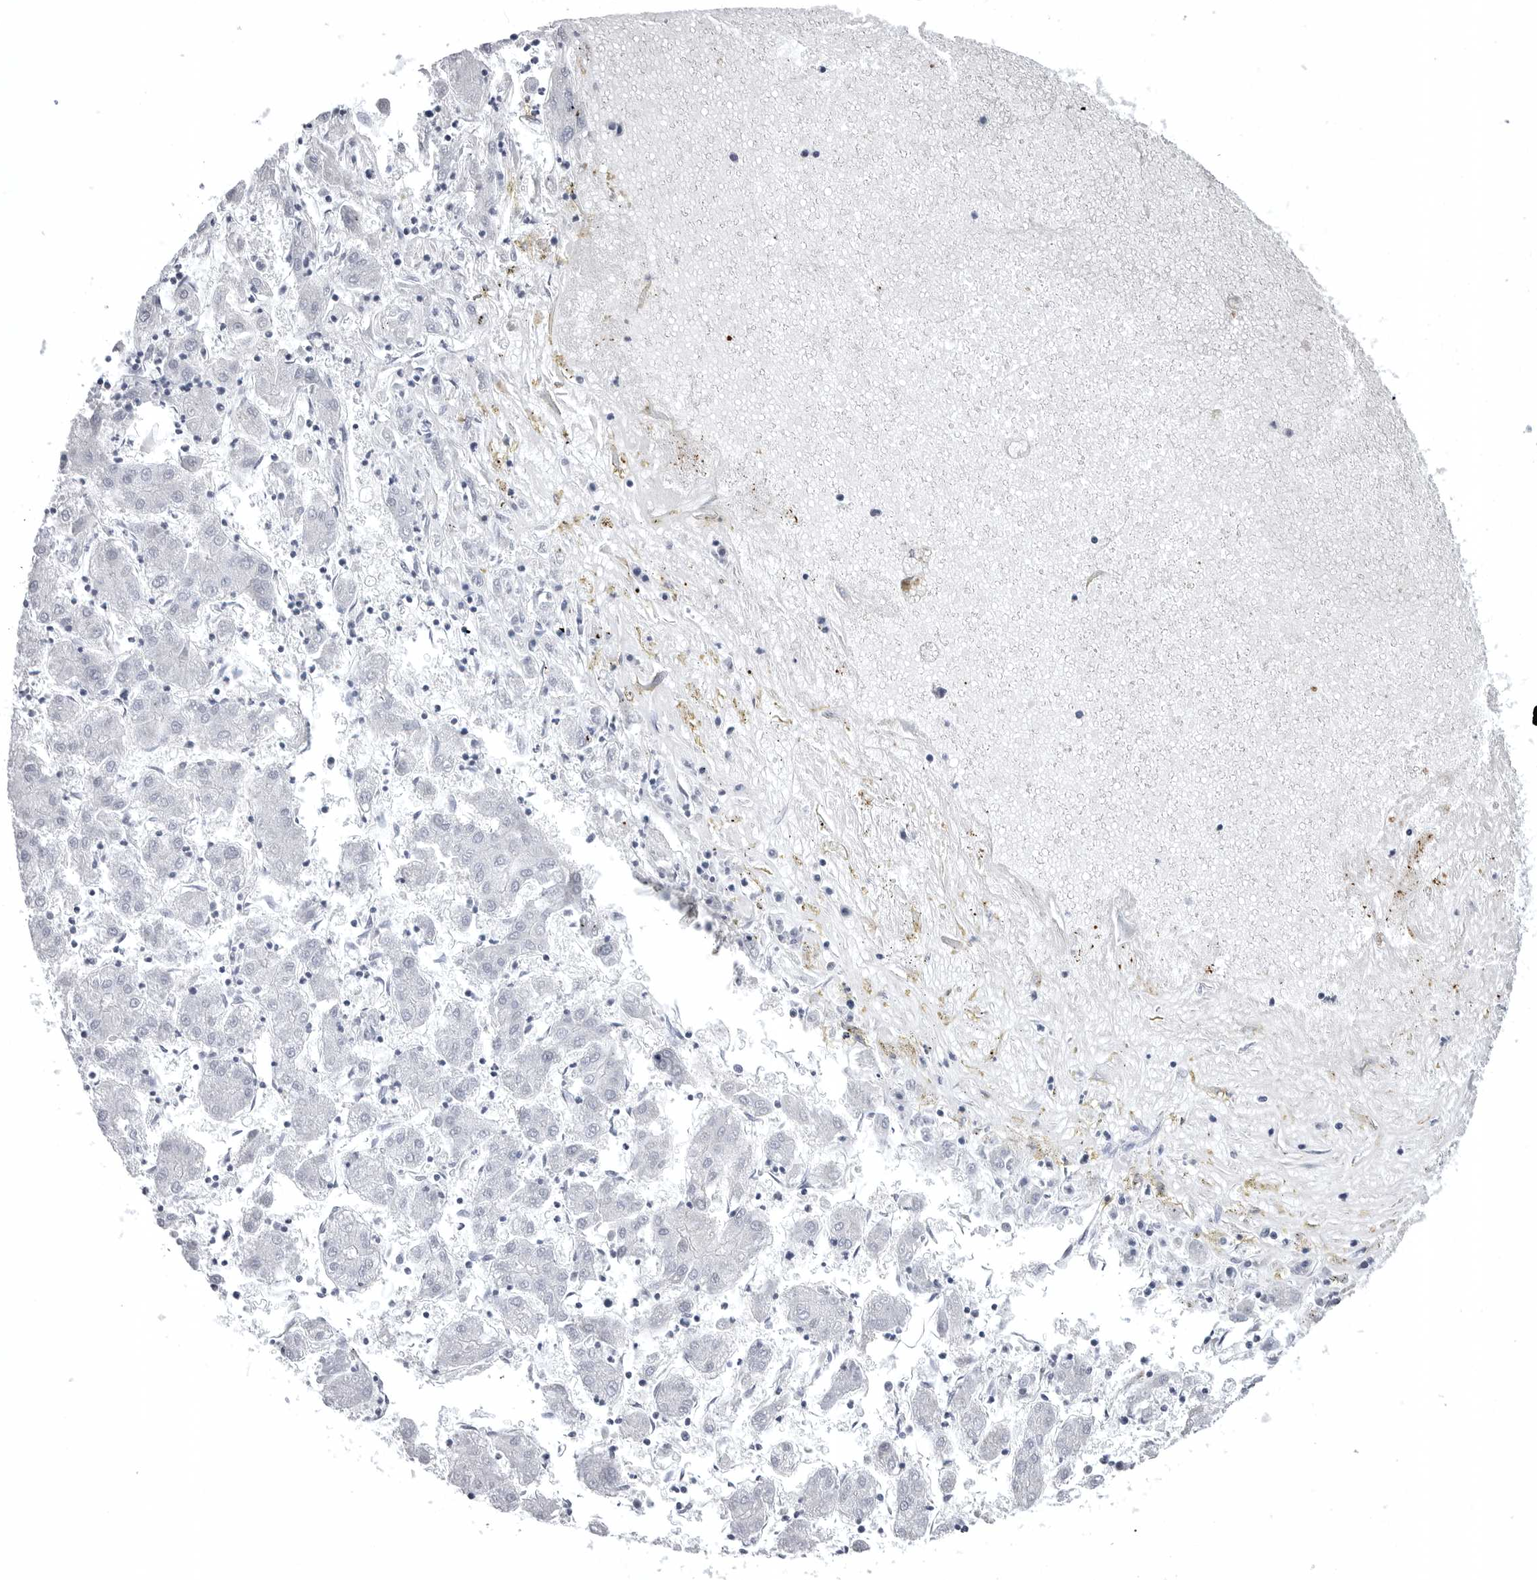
{"staining": {"intensity": "negative", "quantity": "none", "location": "none"}, "tissue": "liver cancer", "cell_type": "Tumor cells", "image_type": "cancer", "snomed": [{"axis": "morphology", "description": "Carcinoma, Hepatocellular, NOS"}, {"axis": "topography", "description": "Liver"}], "caption": "Human liver cancer stained for a protein using immunohistochemistry (IHC) exhibits no staining in tumor cells.", "gene": "COL26A1", "patient": {"sex": "male", "age": 72}}